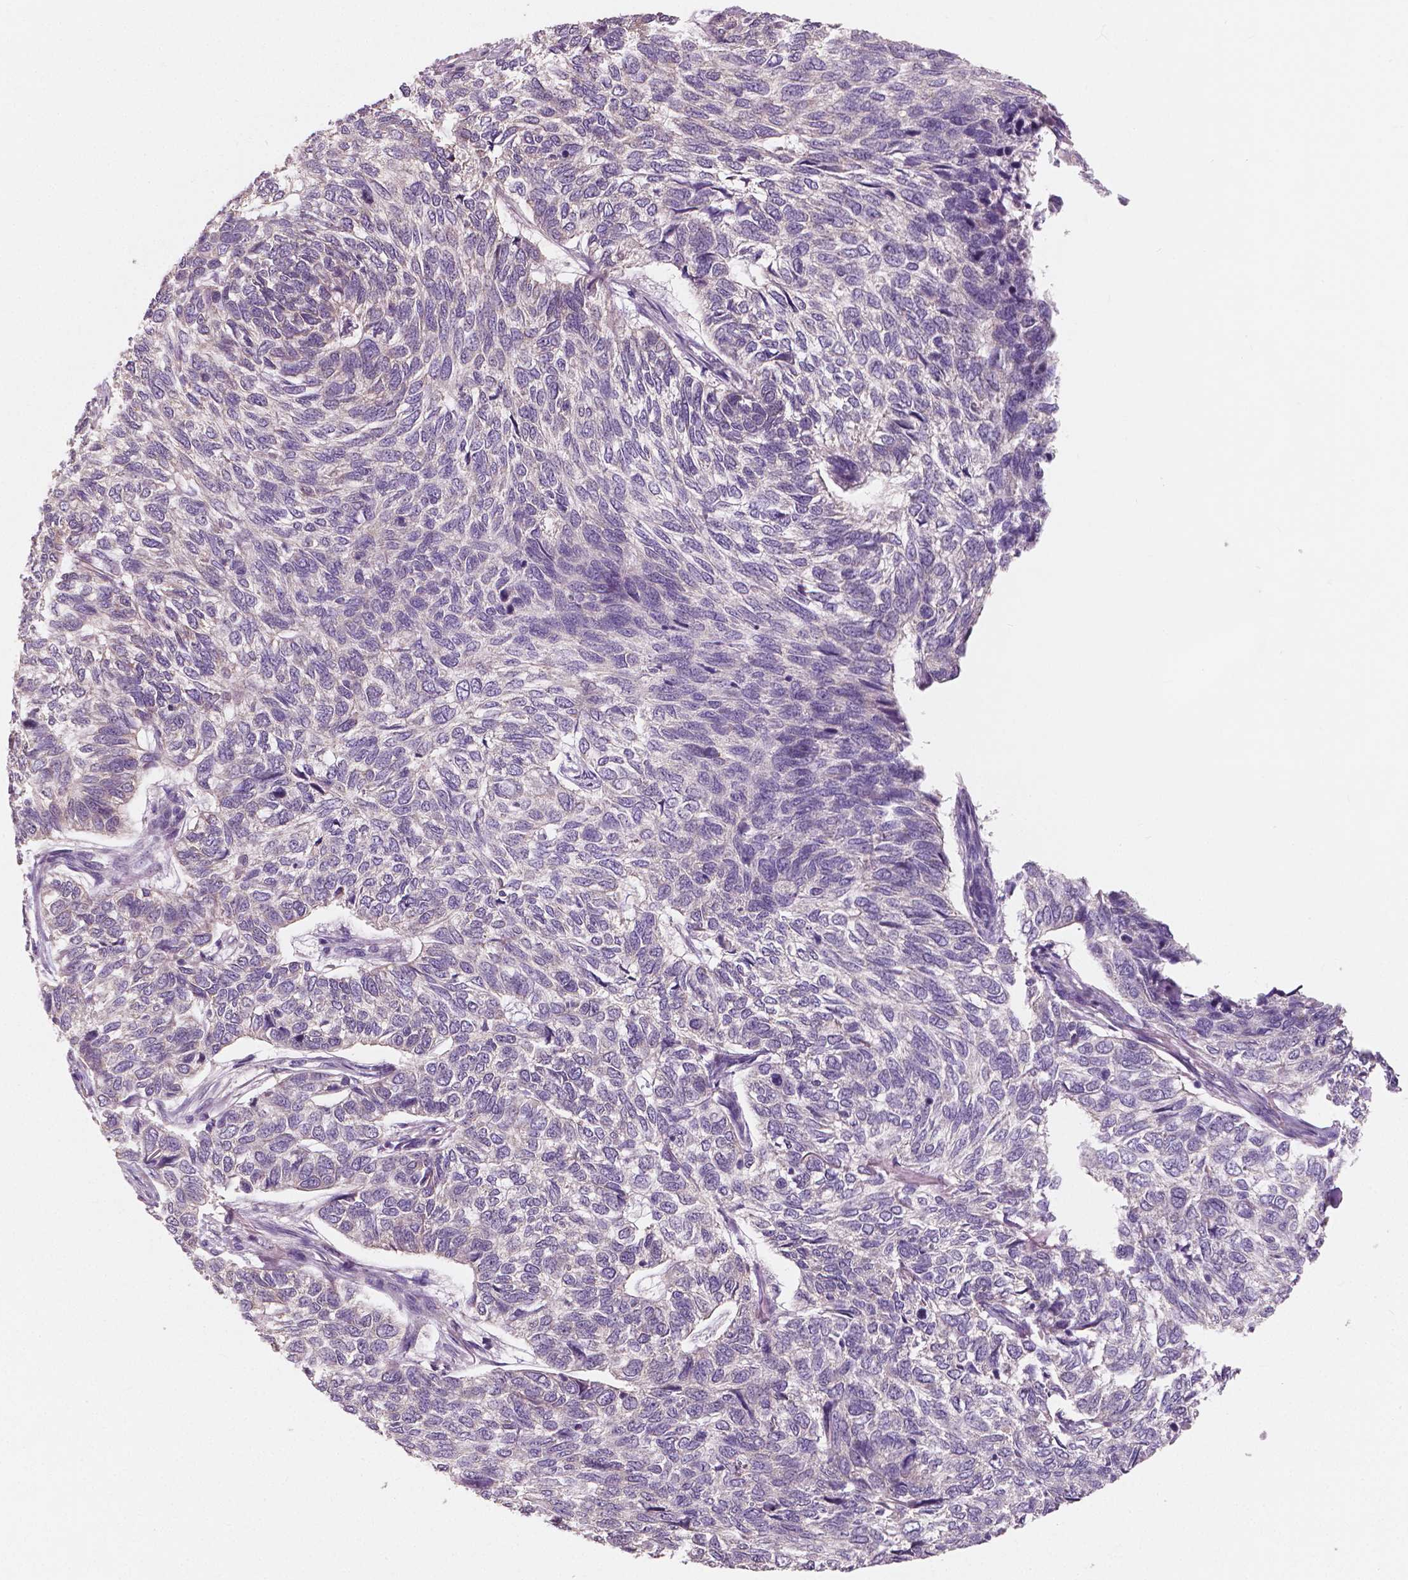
{"staining": {"intensity": "negative", "quantity": "none", "location": "none"}, "tissue": "skin cancer", "cell_type": "Tumor cells", "image_type": "cancer", "snomed": [{"axis": "morphology", "description": "Basal cell carcinoma"}, {"axis": "topography", "description": "Skin"}], "caption": "Protein analysis of skin basal cell carcinoma displays no significant positivity in tumor cells.", "gene": "LSM14B", "patient": {"sex": "female", "age": 65}}